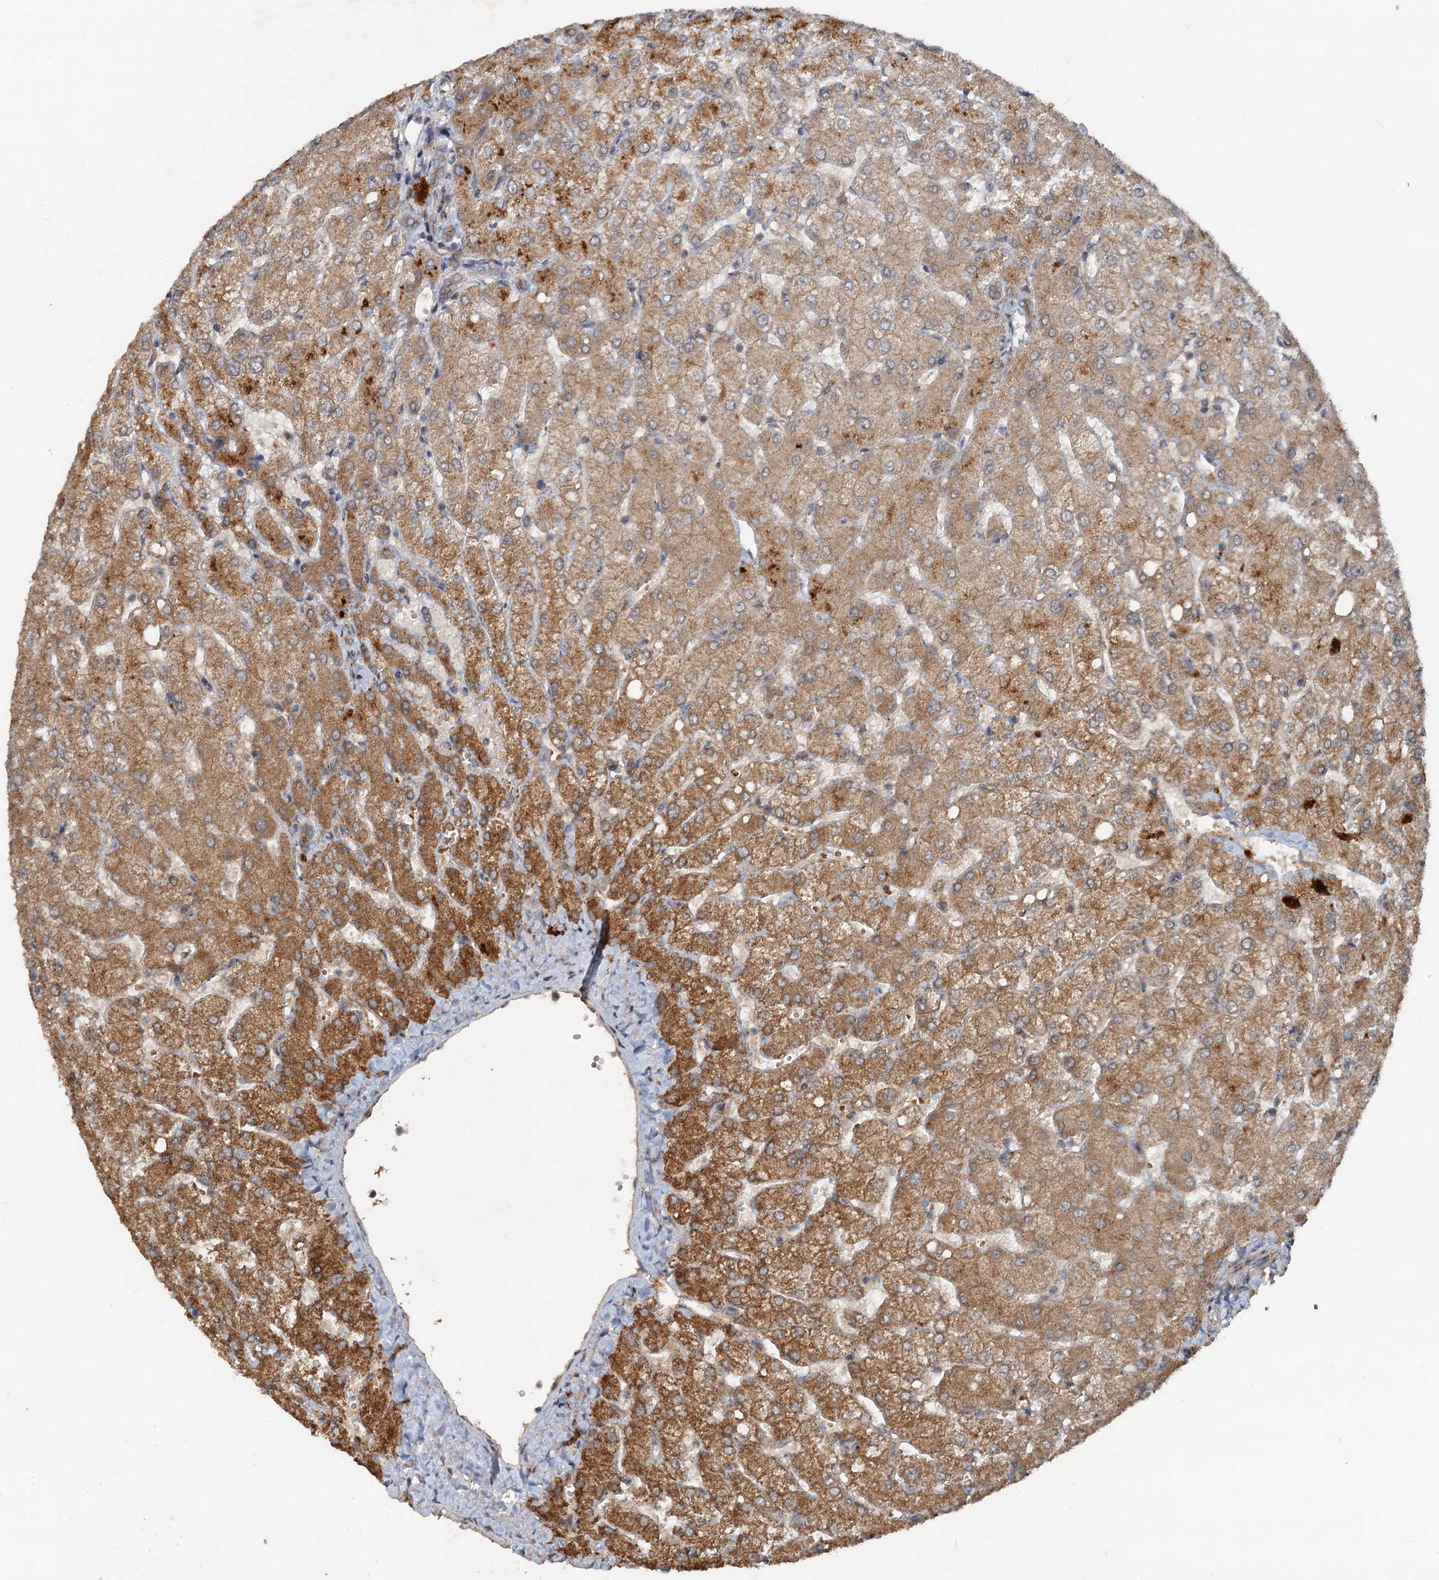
{"staining": {"intensity": "weak", "quantity": "25%-75%", "location": "cytoplasmic/membranous"}, "tissue": "liver", "cell_type": "Cholangiocytes", "image_type": "normal", "snomed": [{"axis": "morphology", "description": "Normal tissue, NOS"}, {"axis": "topography", "description": "Liver"}], "caption": "Liver stained for a protein (brown) shows weak cytoplasmic/membranous positive expression in approximately 25%-75% of cholangiocytes.", "gene": "CEP68", "patient": {"sex": "female", "age": 54}}